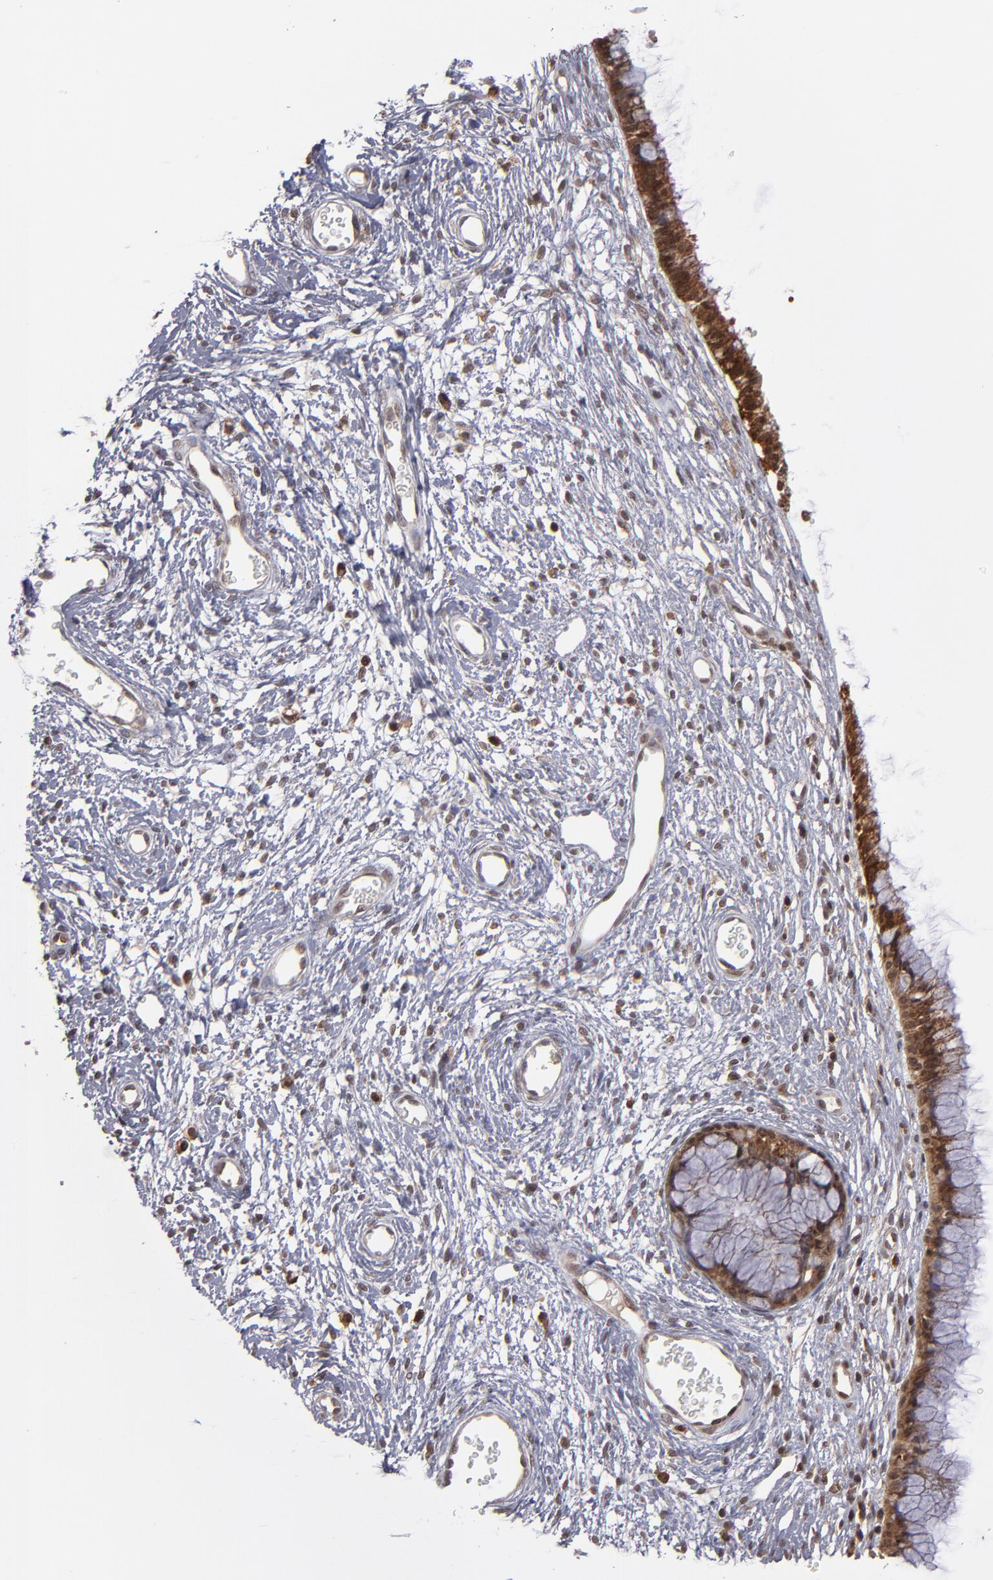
{"staining": {"intensity": "strong", "quantity": ">75%", "location": "cytoplasmic/membranous,nuclear"}, "tissue": "cervix", "cell_type": "Glandular cells", "image_type": "normal", "snomed": [{"axis": "morphology", "description": "Normal tissue, NOS"}, {"axis": "topography", "description": "Cervix"}], "caption": "Benign cervix was stained to show a protein in brown. There is high levels of strong cytoplasmic/membranous,nuclear positivity in about >75% of glandular cells.", "gene": "RGS6", "patient": {"sex": "female", "age": 55}}